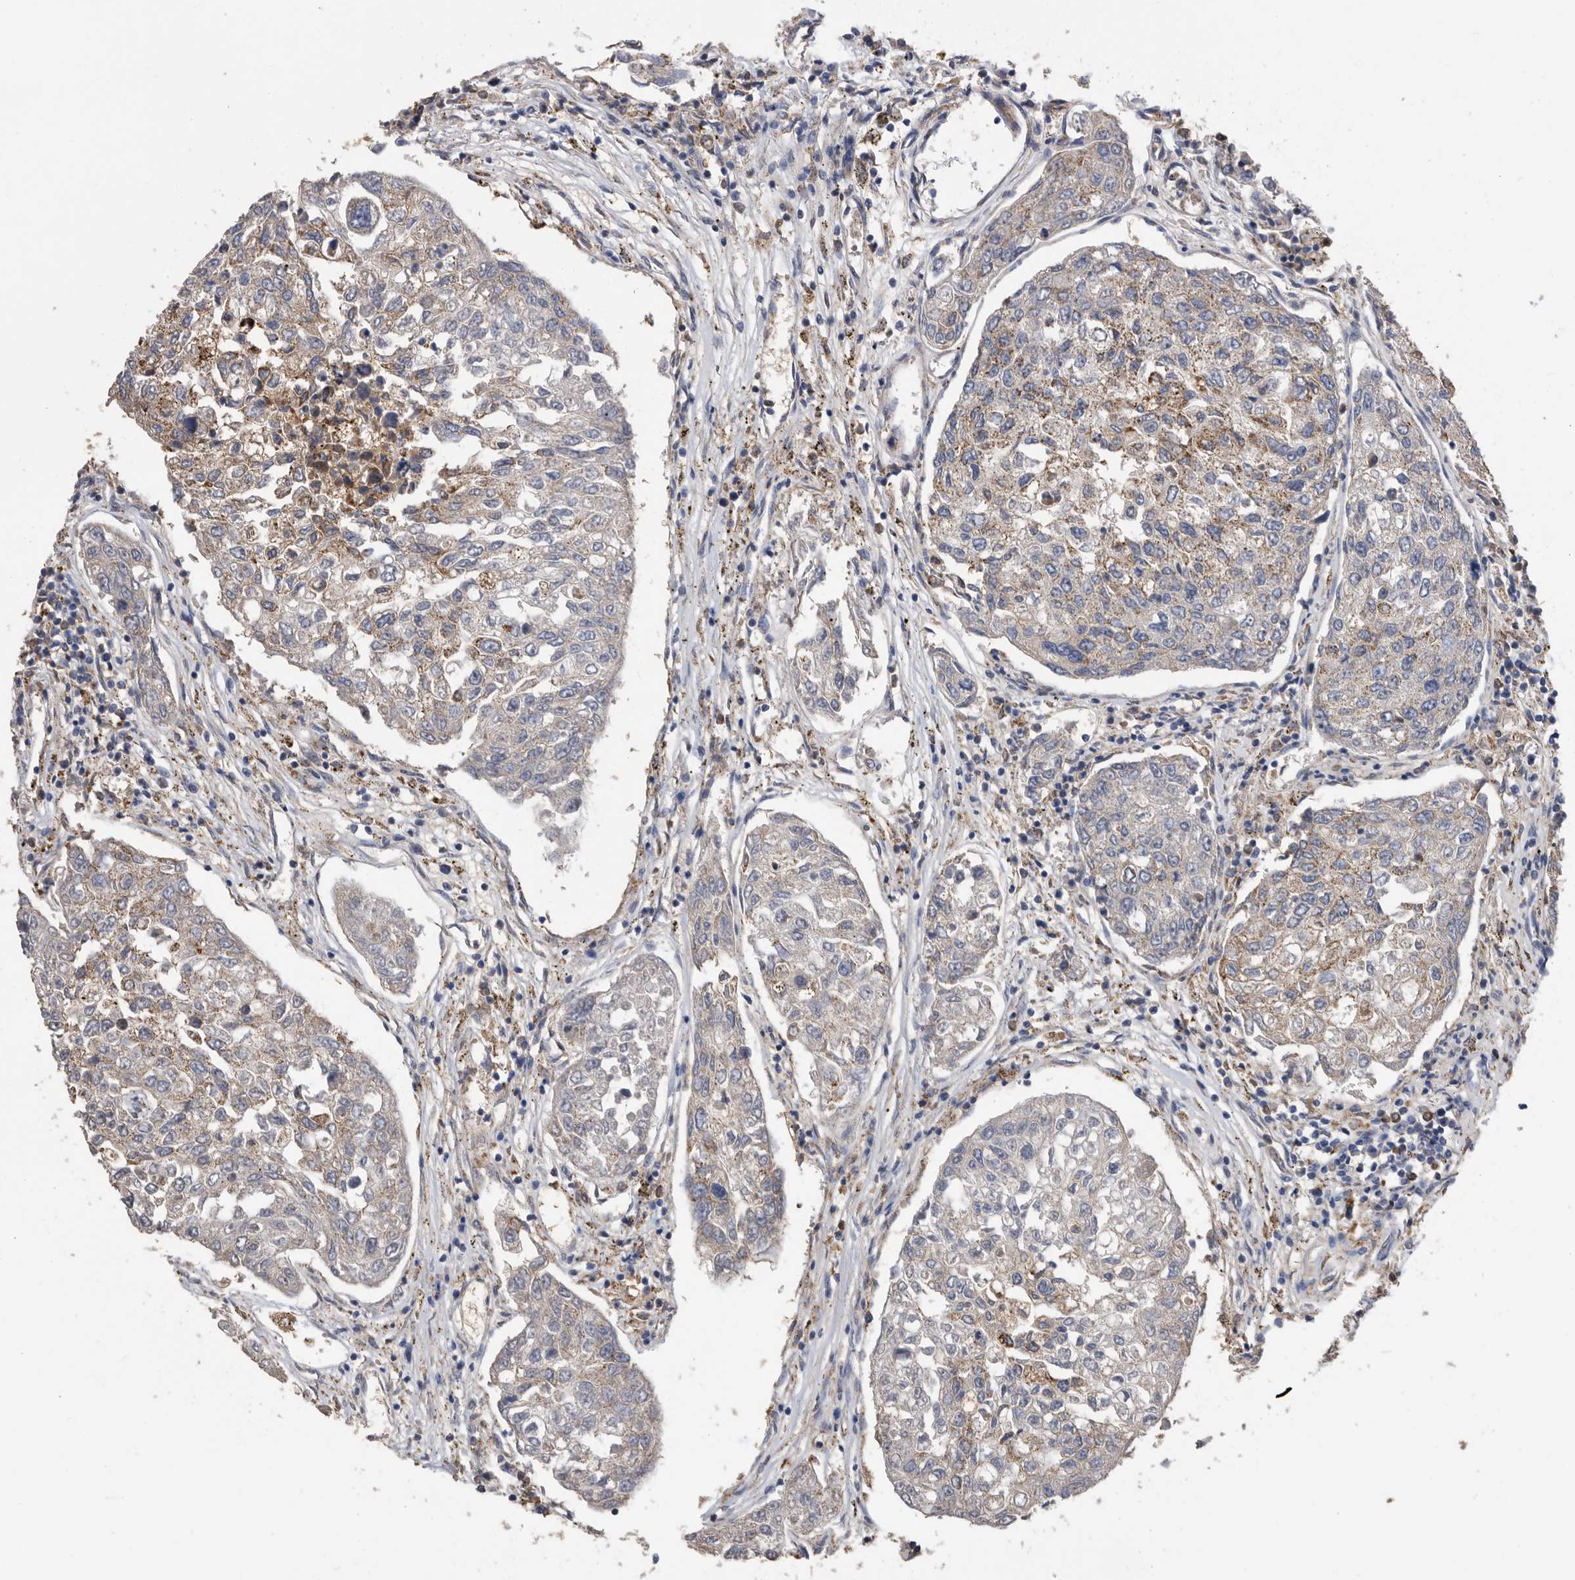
{"staining": {"intensity": "moderate", "quantity": "<25%", "location": "cytoplasmic/membranous"}, "tissue": "urothelial cancer", "cell_type": "Tumor cells", "image_type": "cancer", "snomed": [{"axis": "morphology", "description": "Urothelial carcinoma, High grade"}, {"axis": "topography", "description": "Lymph node"}, {"axis": "topography", "description": "Urinary bladder"}], "caption": "Urothelial carcinoma (high-grade) stained with a brown dye shows moderate cytoplasmic/membranous positive staining in about <25% of tumor cells.", "gene": "CRISPLD2", "patient": {"sex": "male", "age": 51}}